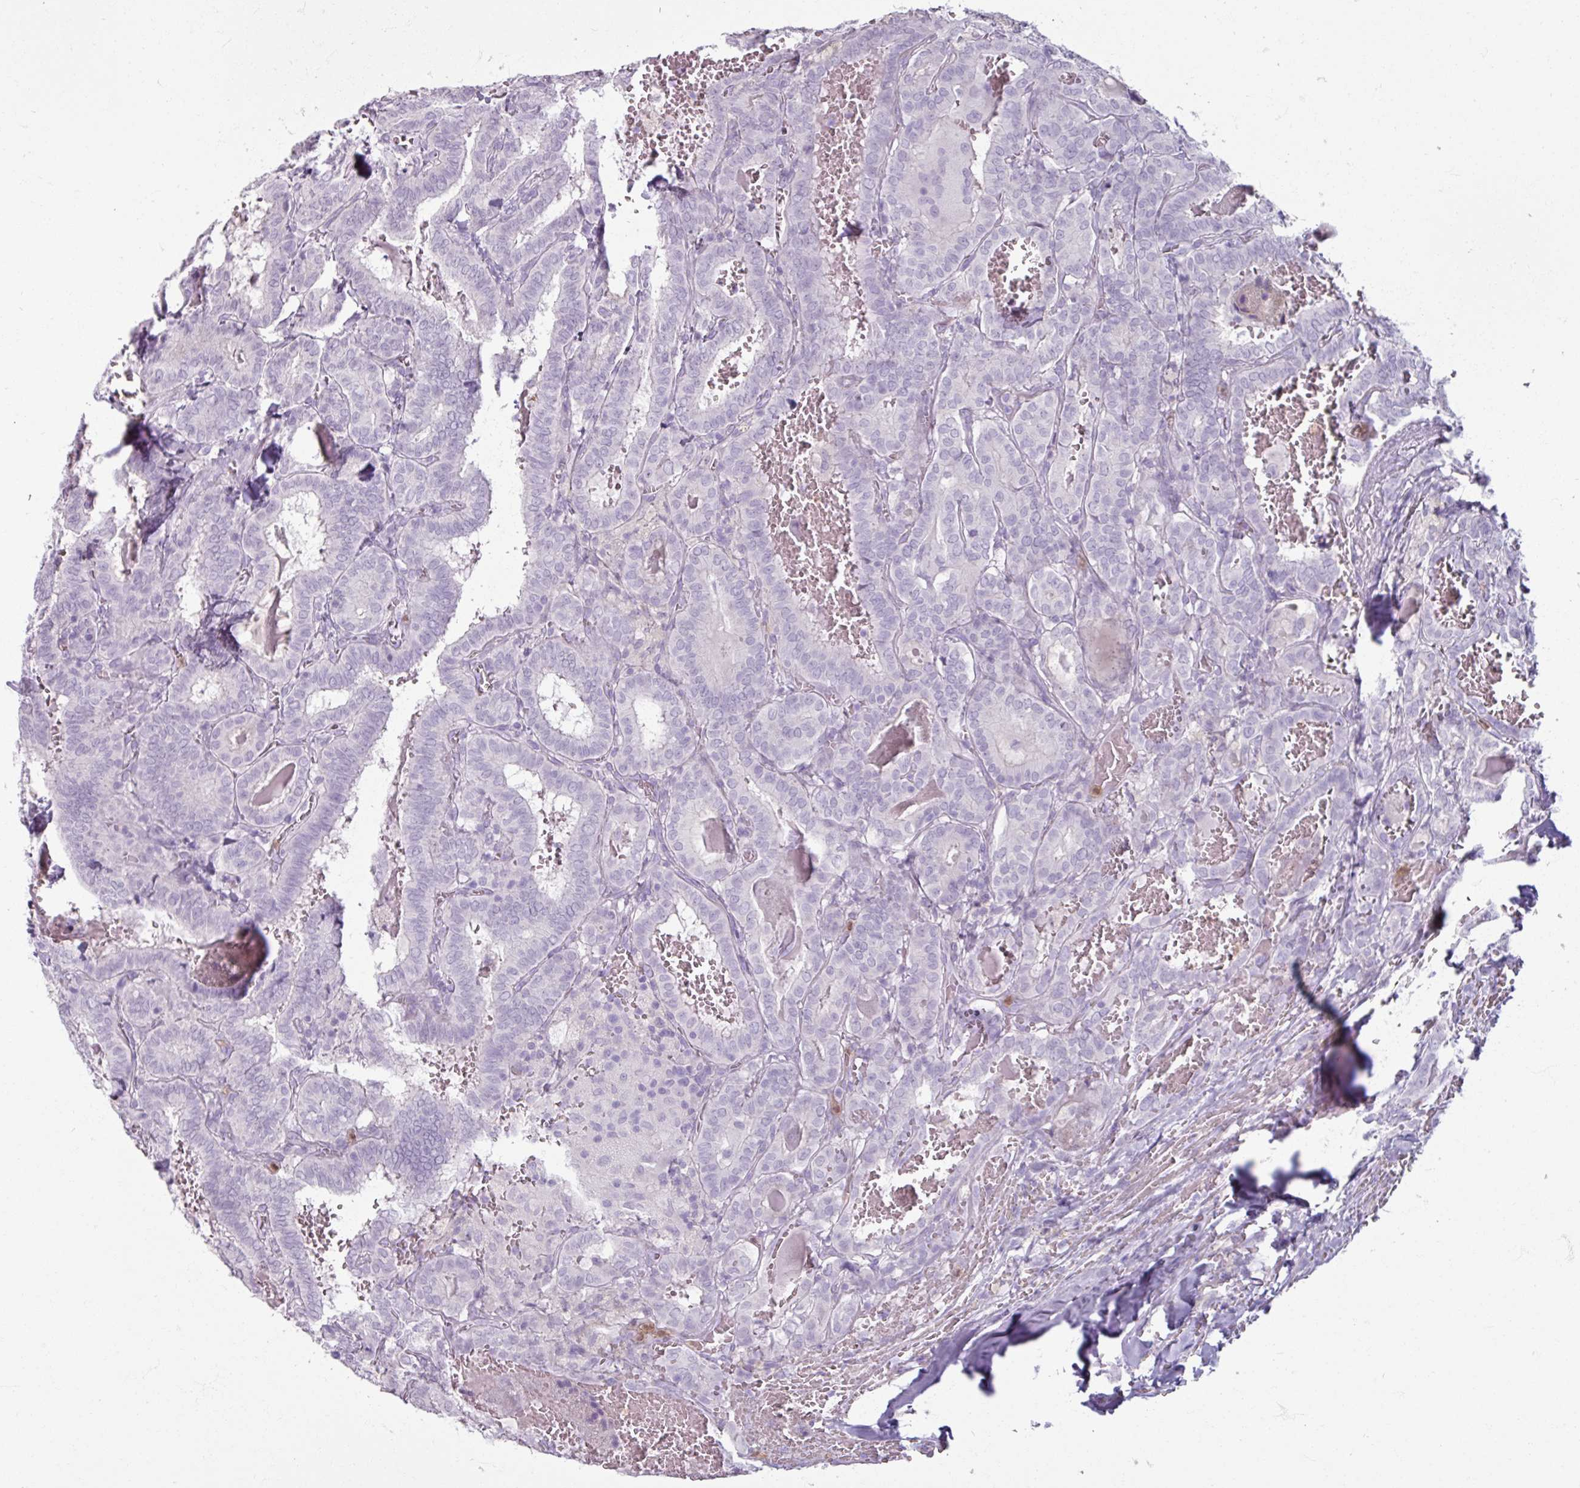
{"staining": {"intensity": "negative", "quantity": "none", "location": "none"}, "tissue": "thyroid cancer", "cell_type": "Tumor cells", "image_type": "cancer", "snomed": [{"axis": "morphology", "description": "Papillary adenocarcinoma, NOS"}, {"axis": "topography", "description": "Thyroid gland"}], "caption": "Protein analysis of thyroid cancer shows no significant positivity in tumor cells.", "gene": "ARG1", "patient": {"sex": "female", "age": 72}}